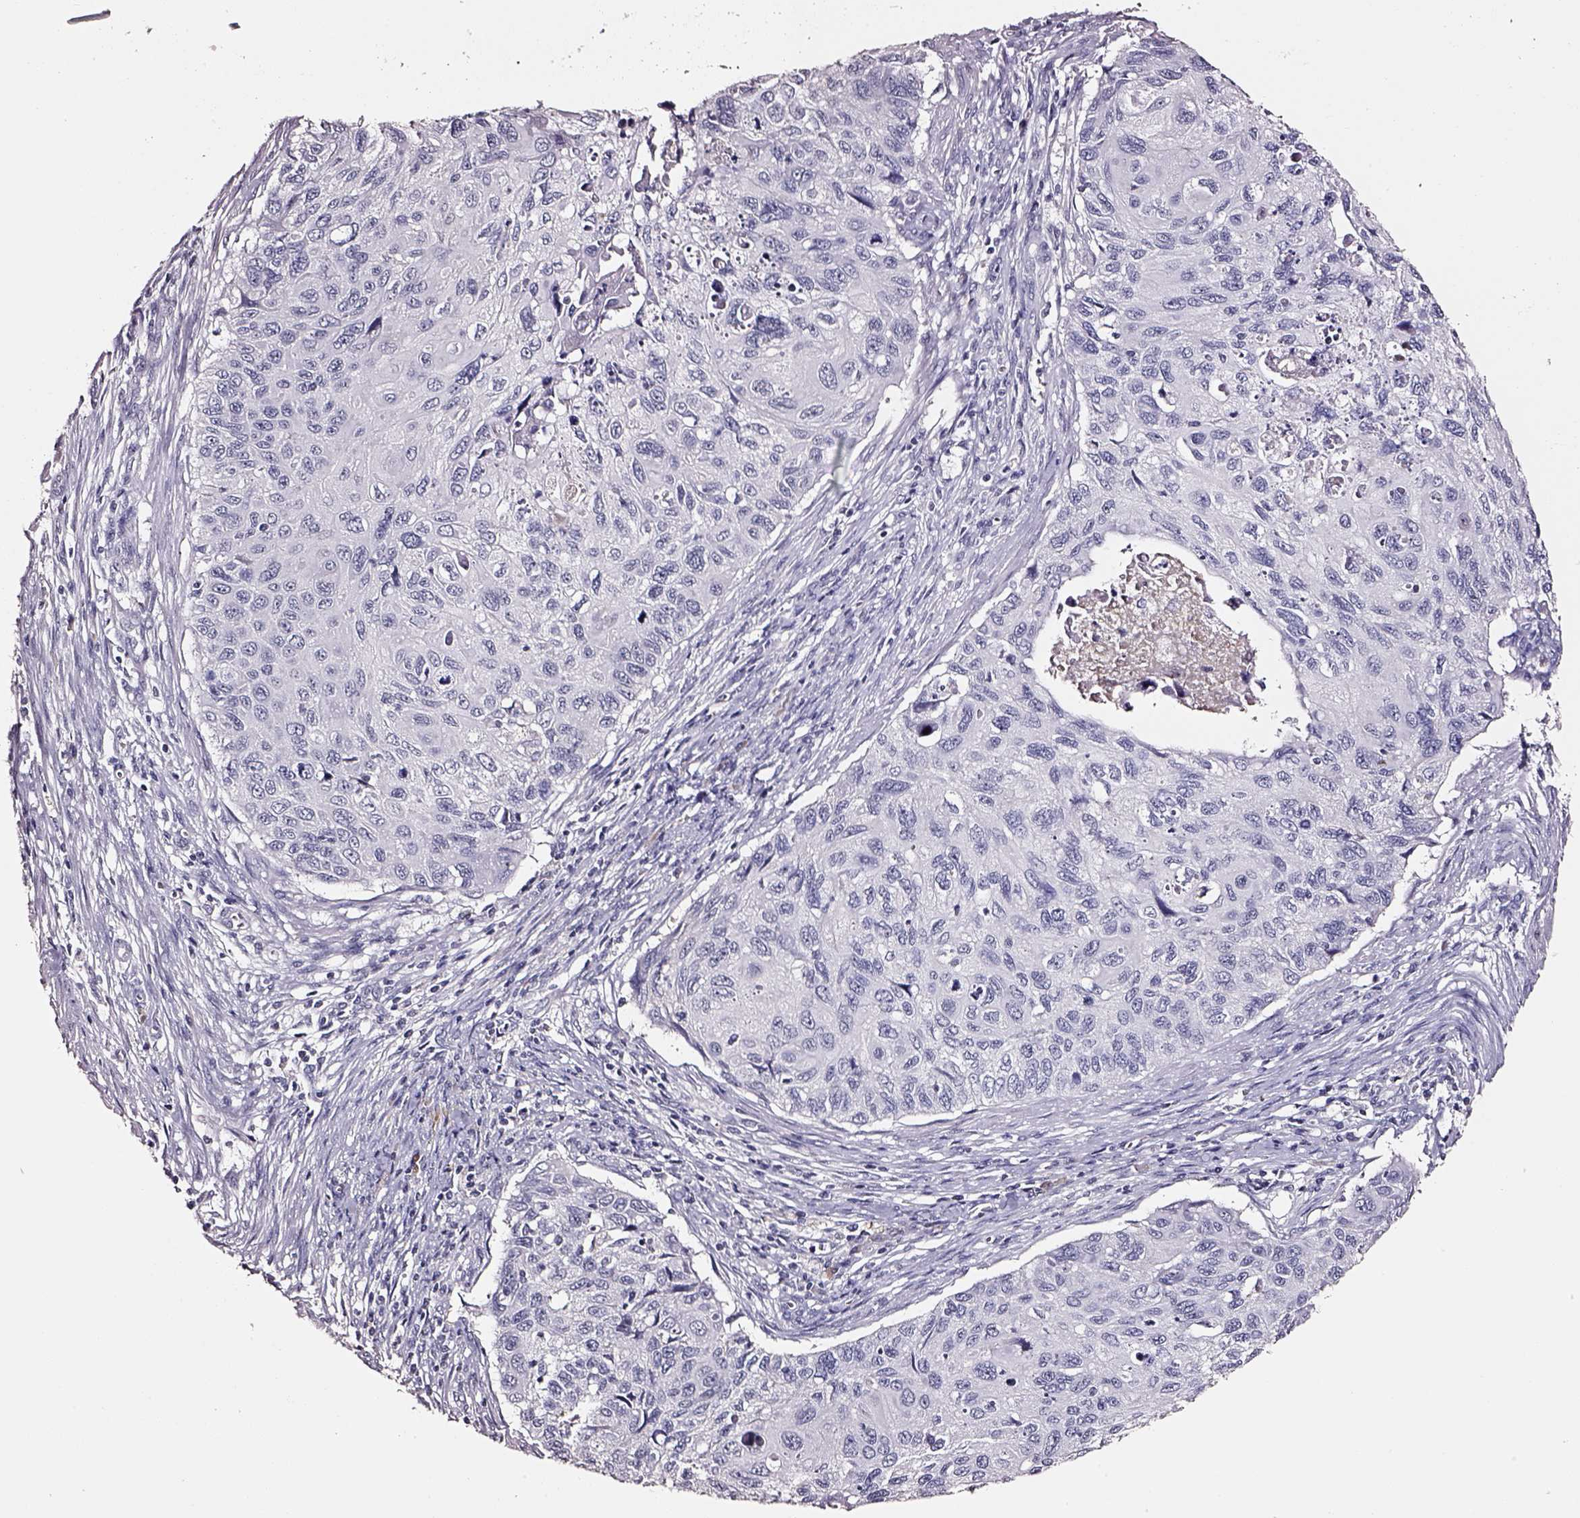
{"staining": {"intensity": "negative", "quantity": "none", "location": "none"}, "tissue": "cervical cancer", "cell_type": "Tumor cells", "image_type": "cancer", "snomed": [{"axis": "morphology", "description": "Squamous cell carcinoma, NOS"}, {"axis": "topography", "description": "Cervix"}], "caption": "Cervical cancer (squamous cell carcinoma) was stained to show a protein in brown. There is no significant staining in tumor cells. Nuclei are stained in blue.", "gene": "SMIM17", "patient": {"sex": "female", "age": 70}}